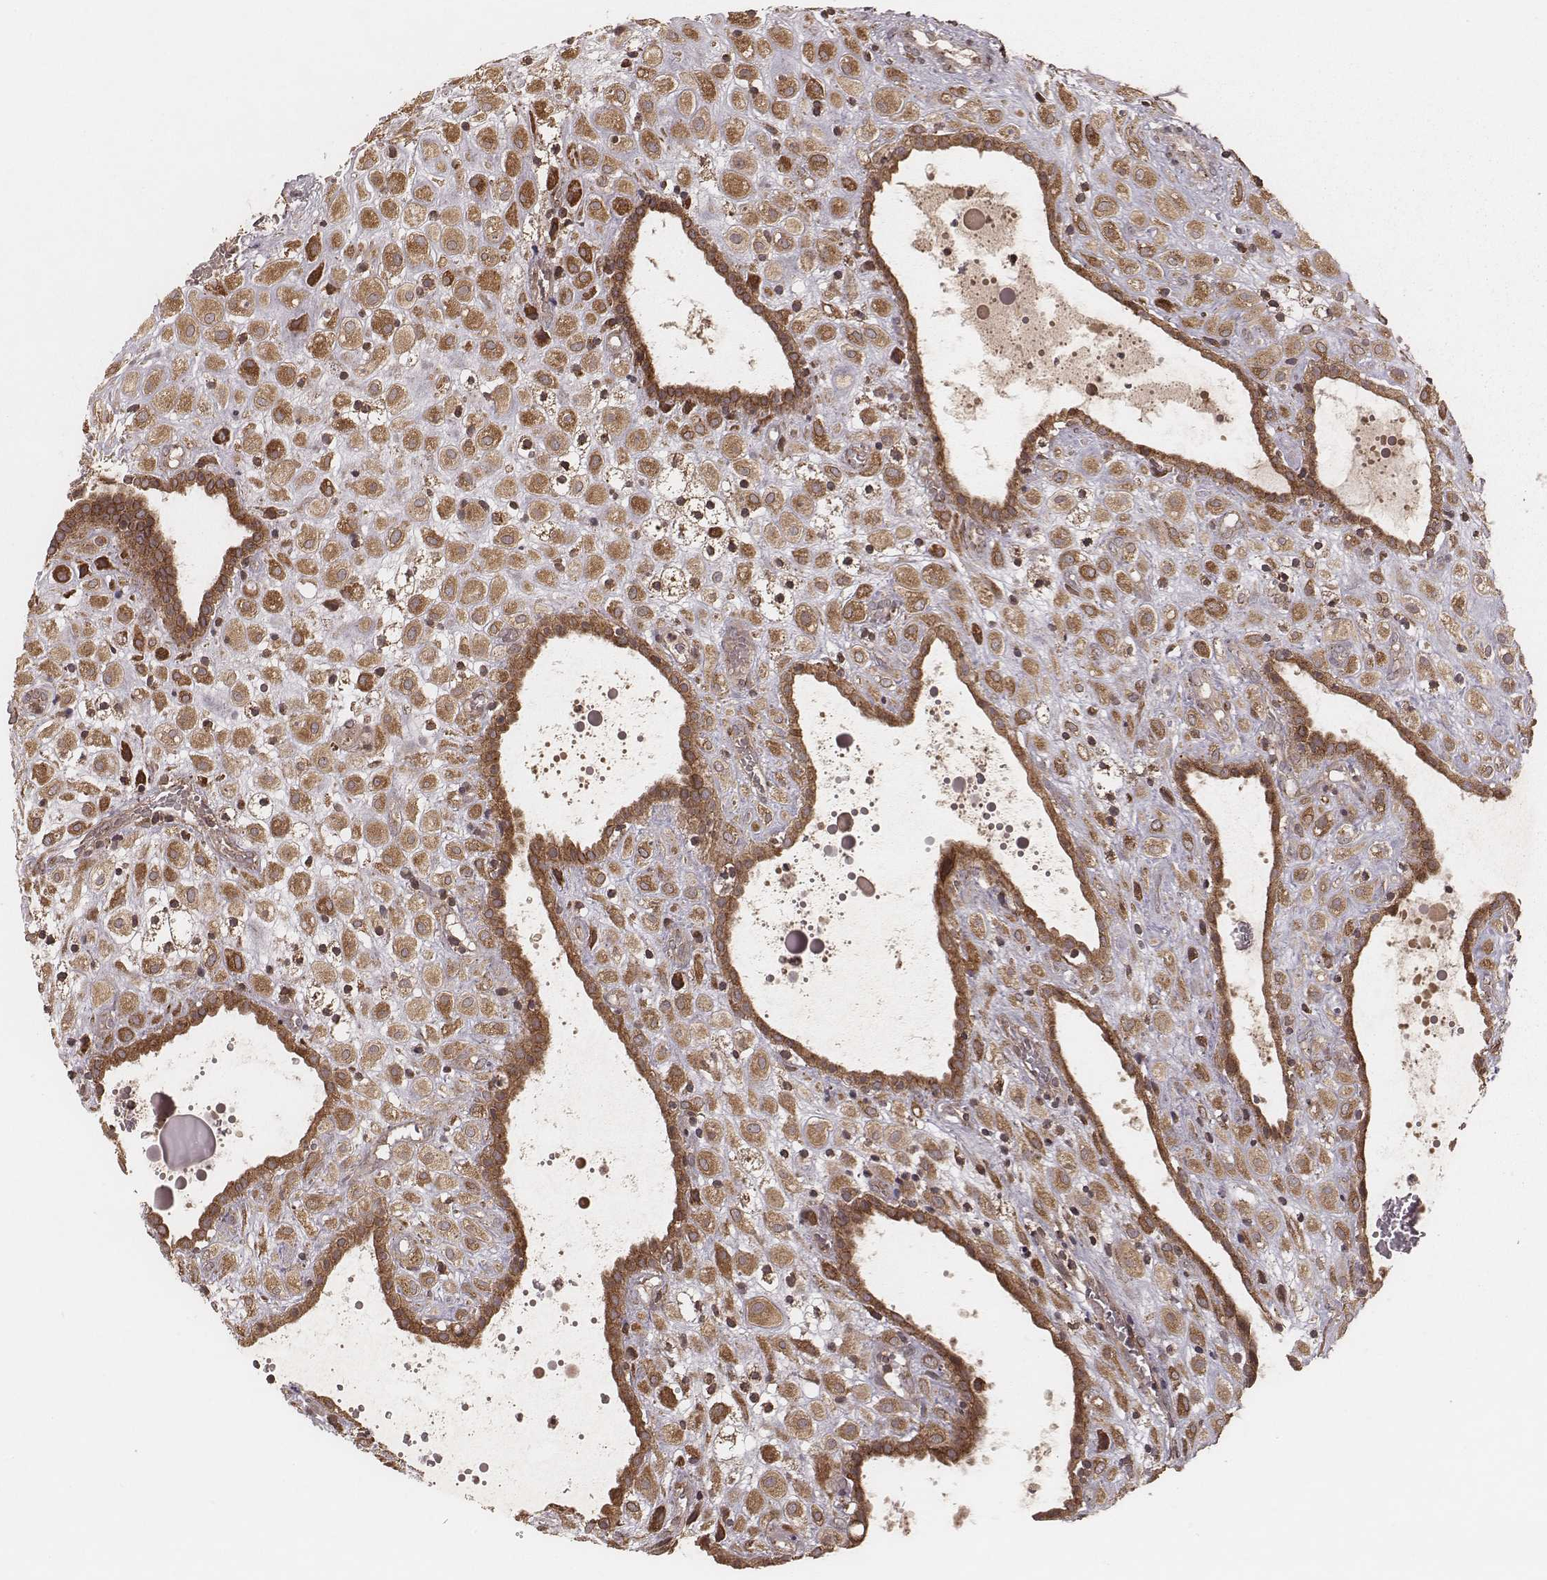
{"staining": {"intensity": "moderate", "quantity": ">75%", "location": "cytoplasmic/membranous"}, "tissue": "placenta", "cell_type": "Decidual cells", "image_type": "normal", "snomed": [{"axis": "morphology", "description": "Normal tissue, NOS"}, {"axis": "topography", "description": "Placenta"}], "caption": "High-power microscopy captured an immunohistochemistry (IHC) image of unremarkable placenta, revealing moderate cytoplasmic/membranous positivity in about >75% of decidual cells.", "gene": "MYO19", "patient": {"sex": "female", "age": 24}}